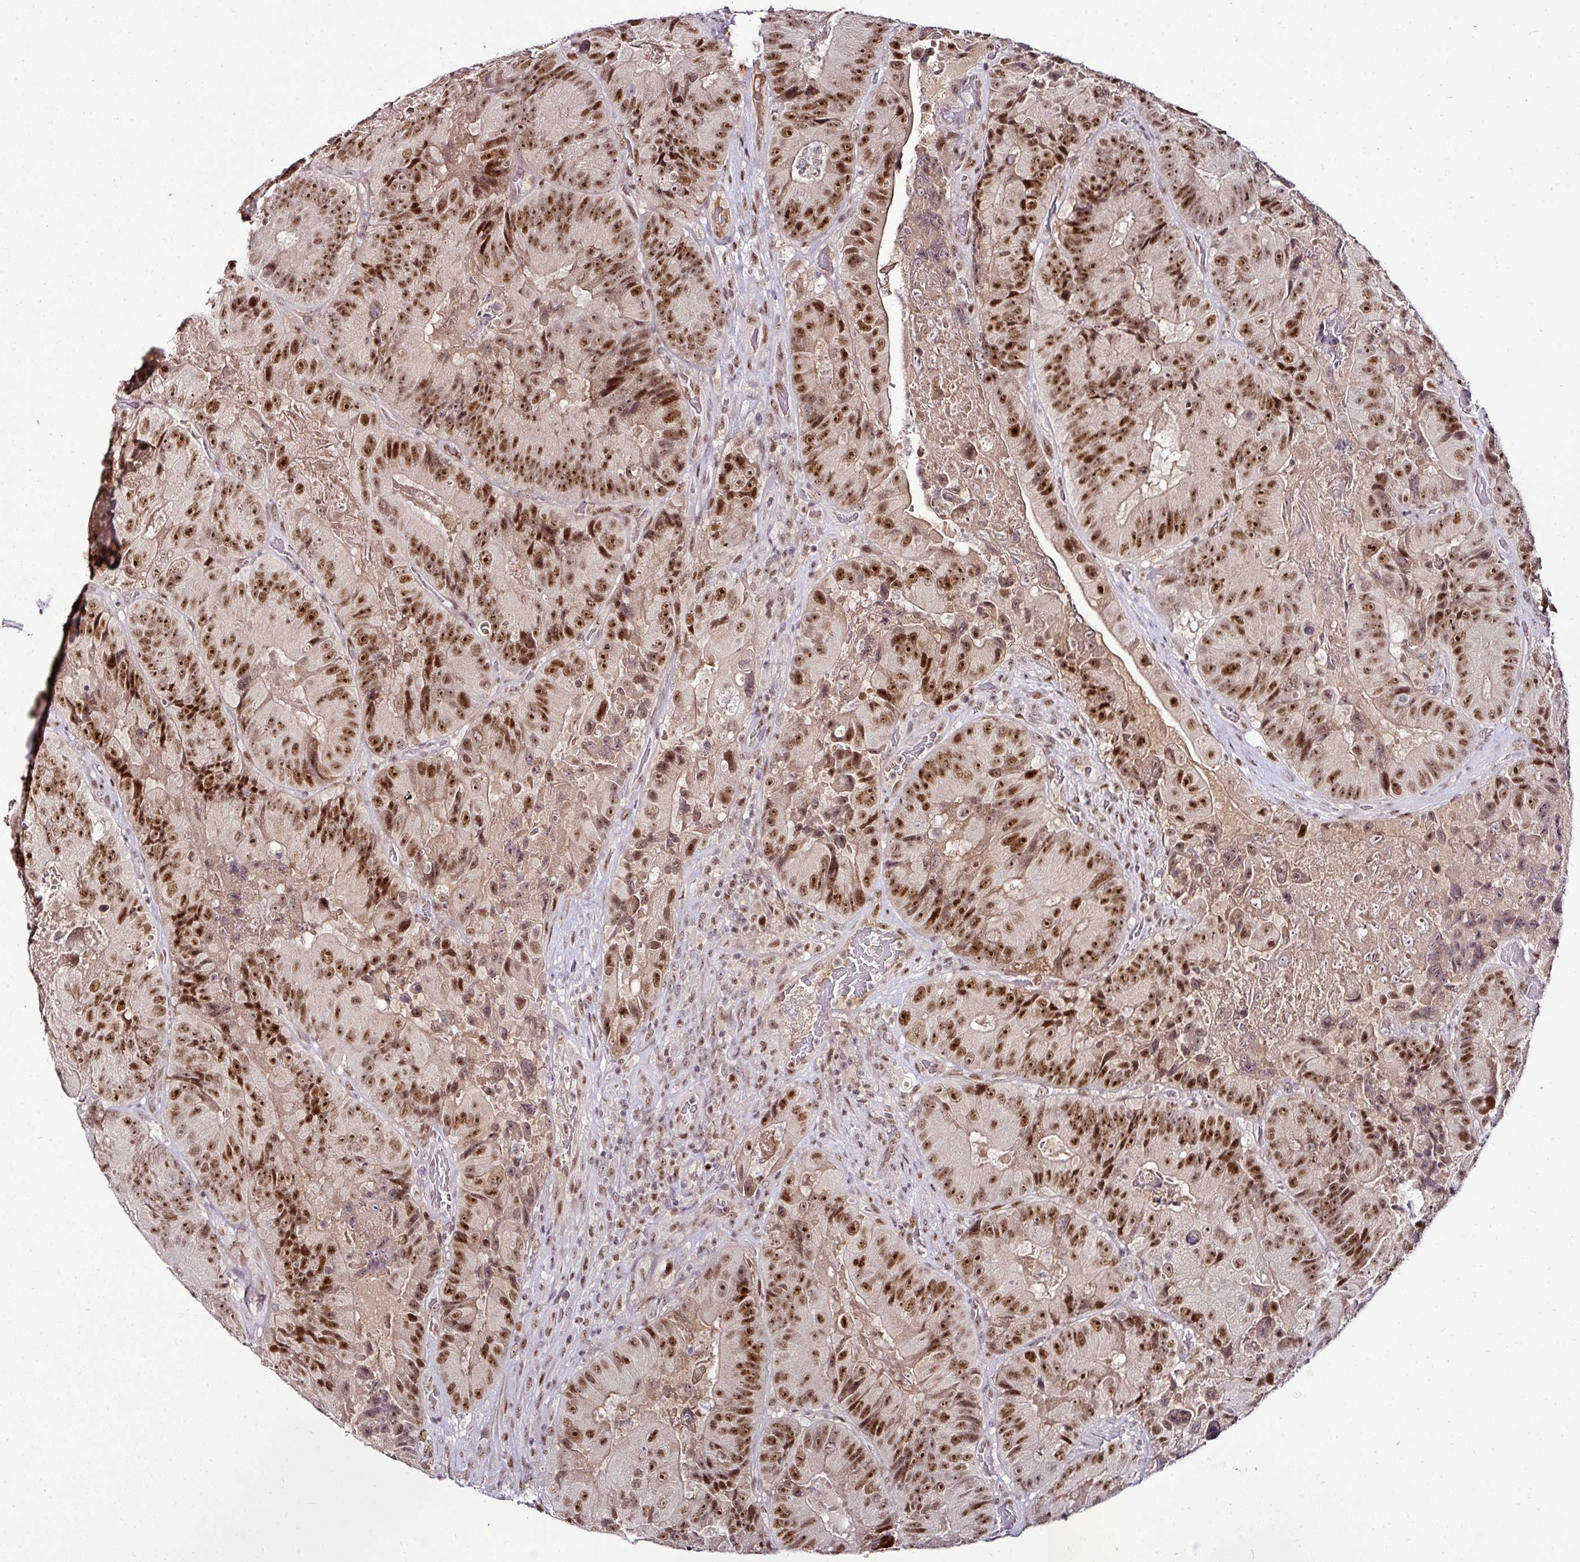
{"staining": {"intensity": "strong", "quantity": ">75%", "location": "nuclear"}, "tissue": "colorectal cancer", "cell_type": "Tumor cells", "image_type": "cancer", "snomed": [{"axis": "morphology", "description": "Adenocarcinoma, NOS"}, {"axis": "topography", "description": "Colon"}], "caption": "Tumor cells reveal high levels of strong nuclear expression in approximately >75% of cells in human colorectal cancer.", "gene": "KLF16", "patient": {"sex": "female", "age": 86}}